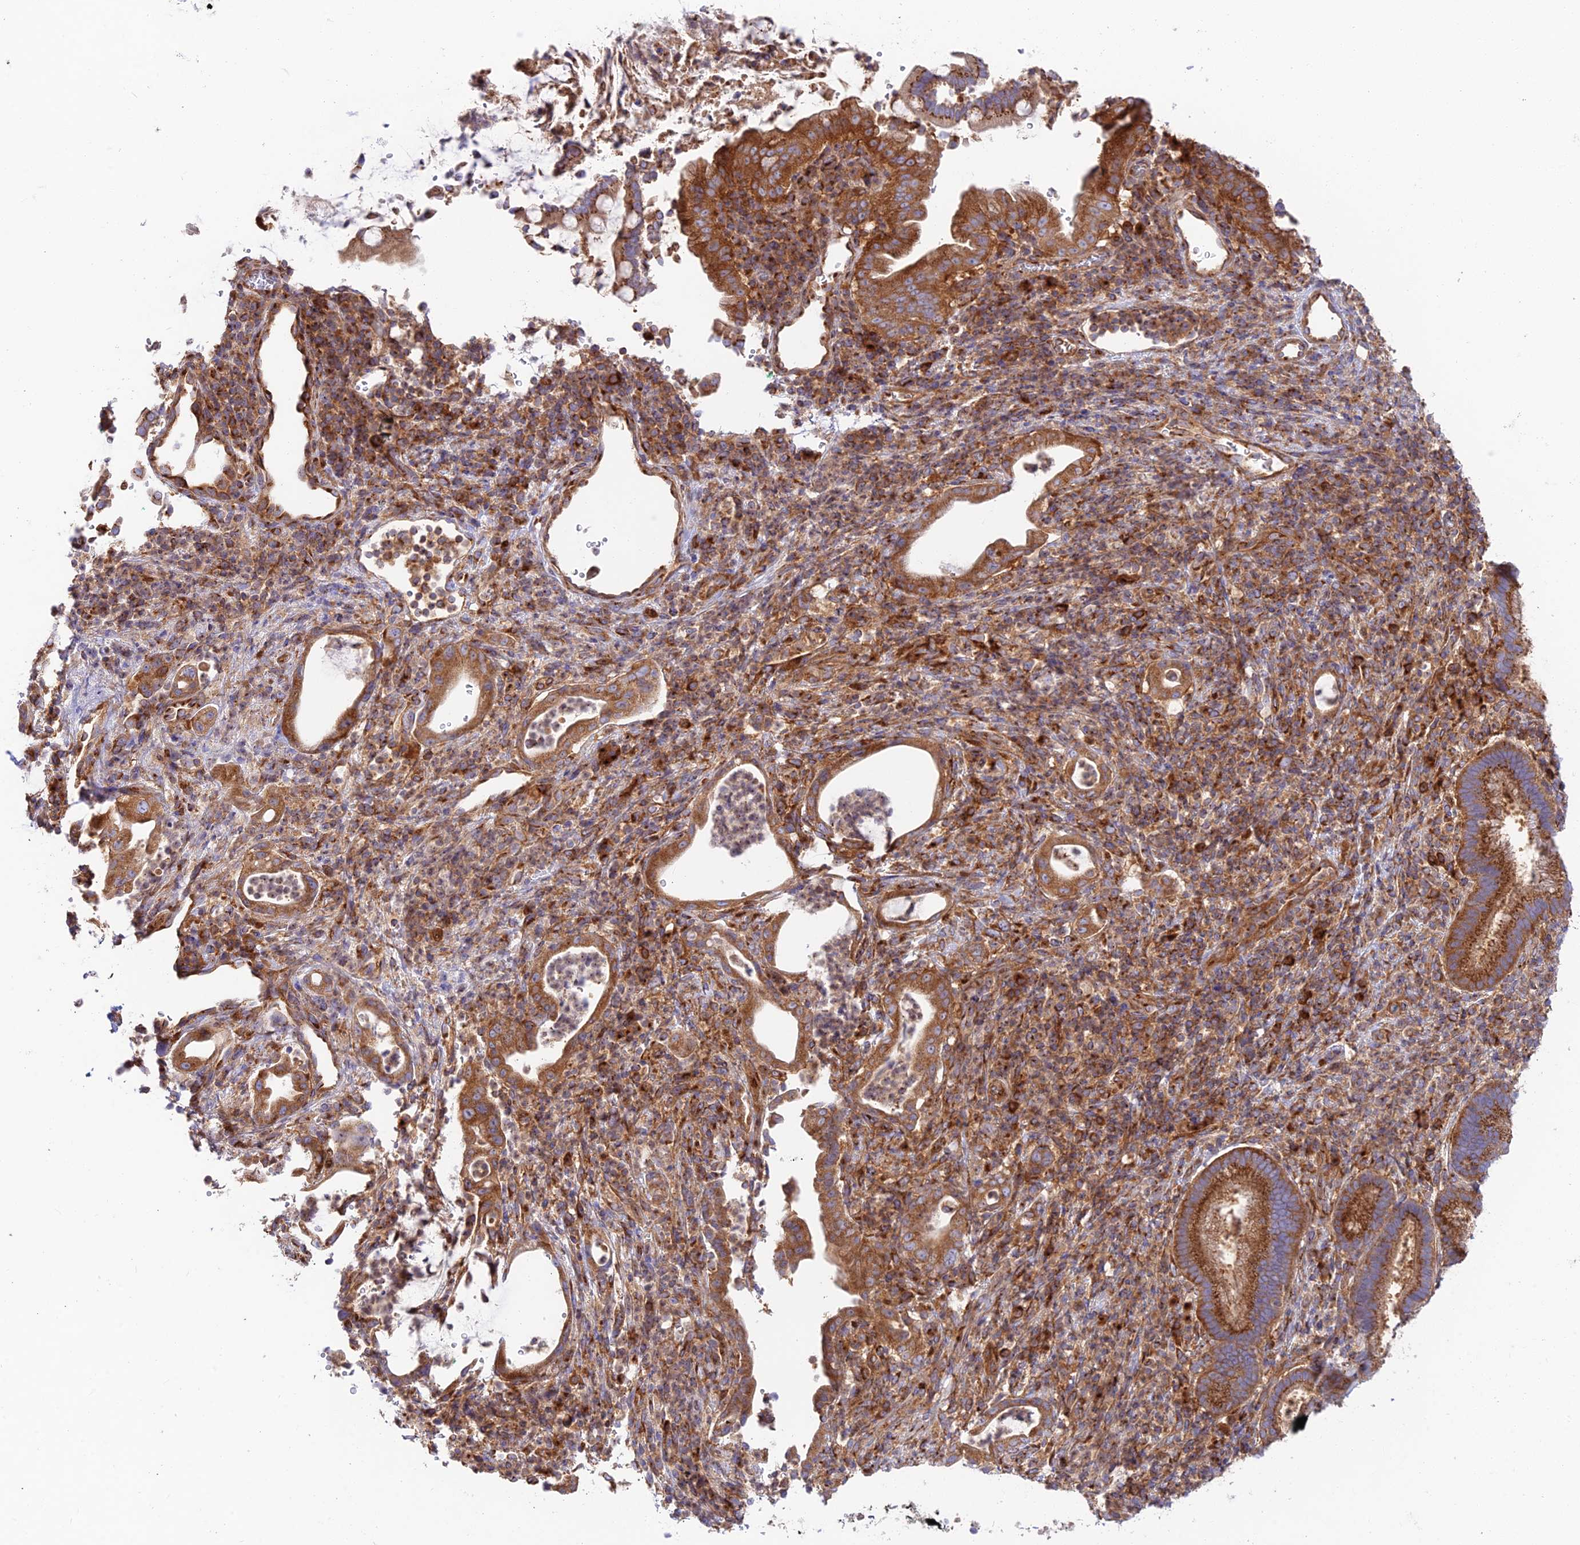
{"staining": {"intensity": "strong", "quantity": ">75%", "location": "cytoplasmic/membranous"}, "tissue": "pancreatic cancer", "cell_type": "Tumor cells", "image_type": "cancer", "snomed": [{"axis": "morphology", "description": "Normal tissue, NOS"}, {"axis": "morphology", "description": "Adenocarcinoma, NOS"}, {"axis": "topography", "description": "Pancreas"}], "caption": "A brown stain labels strong cytoplasmic/membranous staining of a protein in pancreatic cancer tumor cells.", "gene": "GOLGA3", "patient": {"sex": "female", "age": 55}}